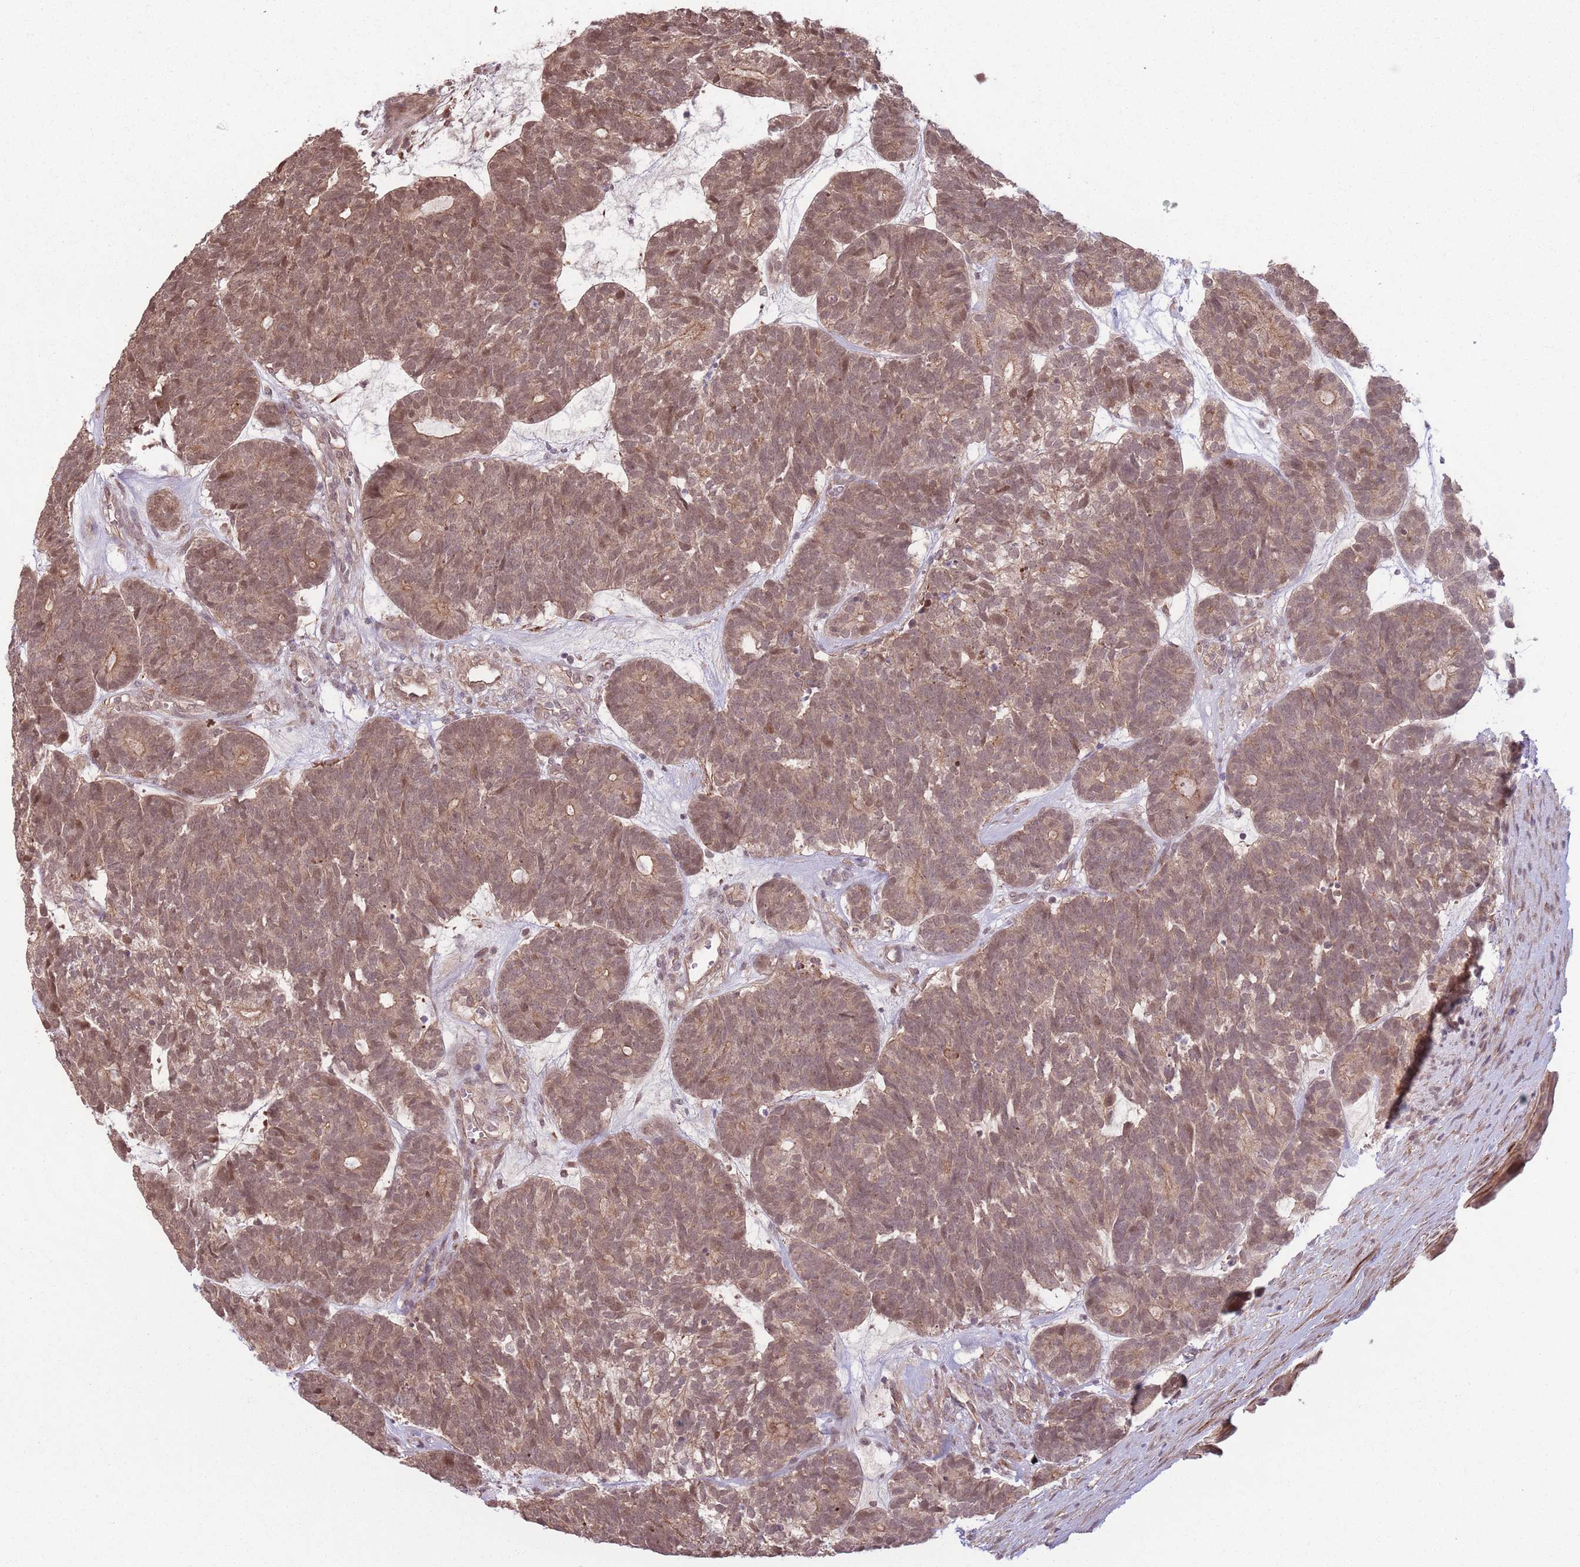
{"staining": {"intensity": "moderate", "quantity": ">75%", "location": "cytoplasmic/membranous,nuclear"}, "tissue": "head and neck cancer", "cell_type": "Tumor cells", "image_type": "cancer", "snomed": [{"axis": "morphology", "description": "Adenocarcinoma, NOS"}, {"axis": "topography", "description": "Head-Neck"}], "caption": "Immunohistochemical staining of head and neck cancer displays medium levels of moderate cytoplasmic/membranous and nuclear protein expression in approximately >75% of tumor cells.", "gene": "CCDC154", "patient": {"sex": "female", "age": 81}}